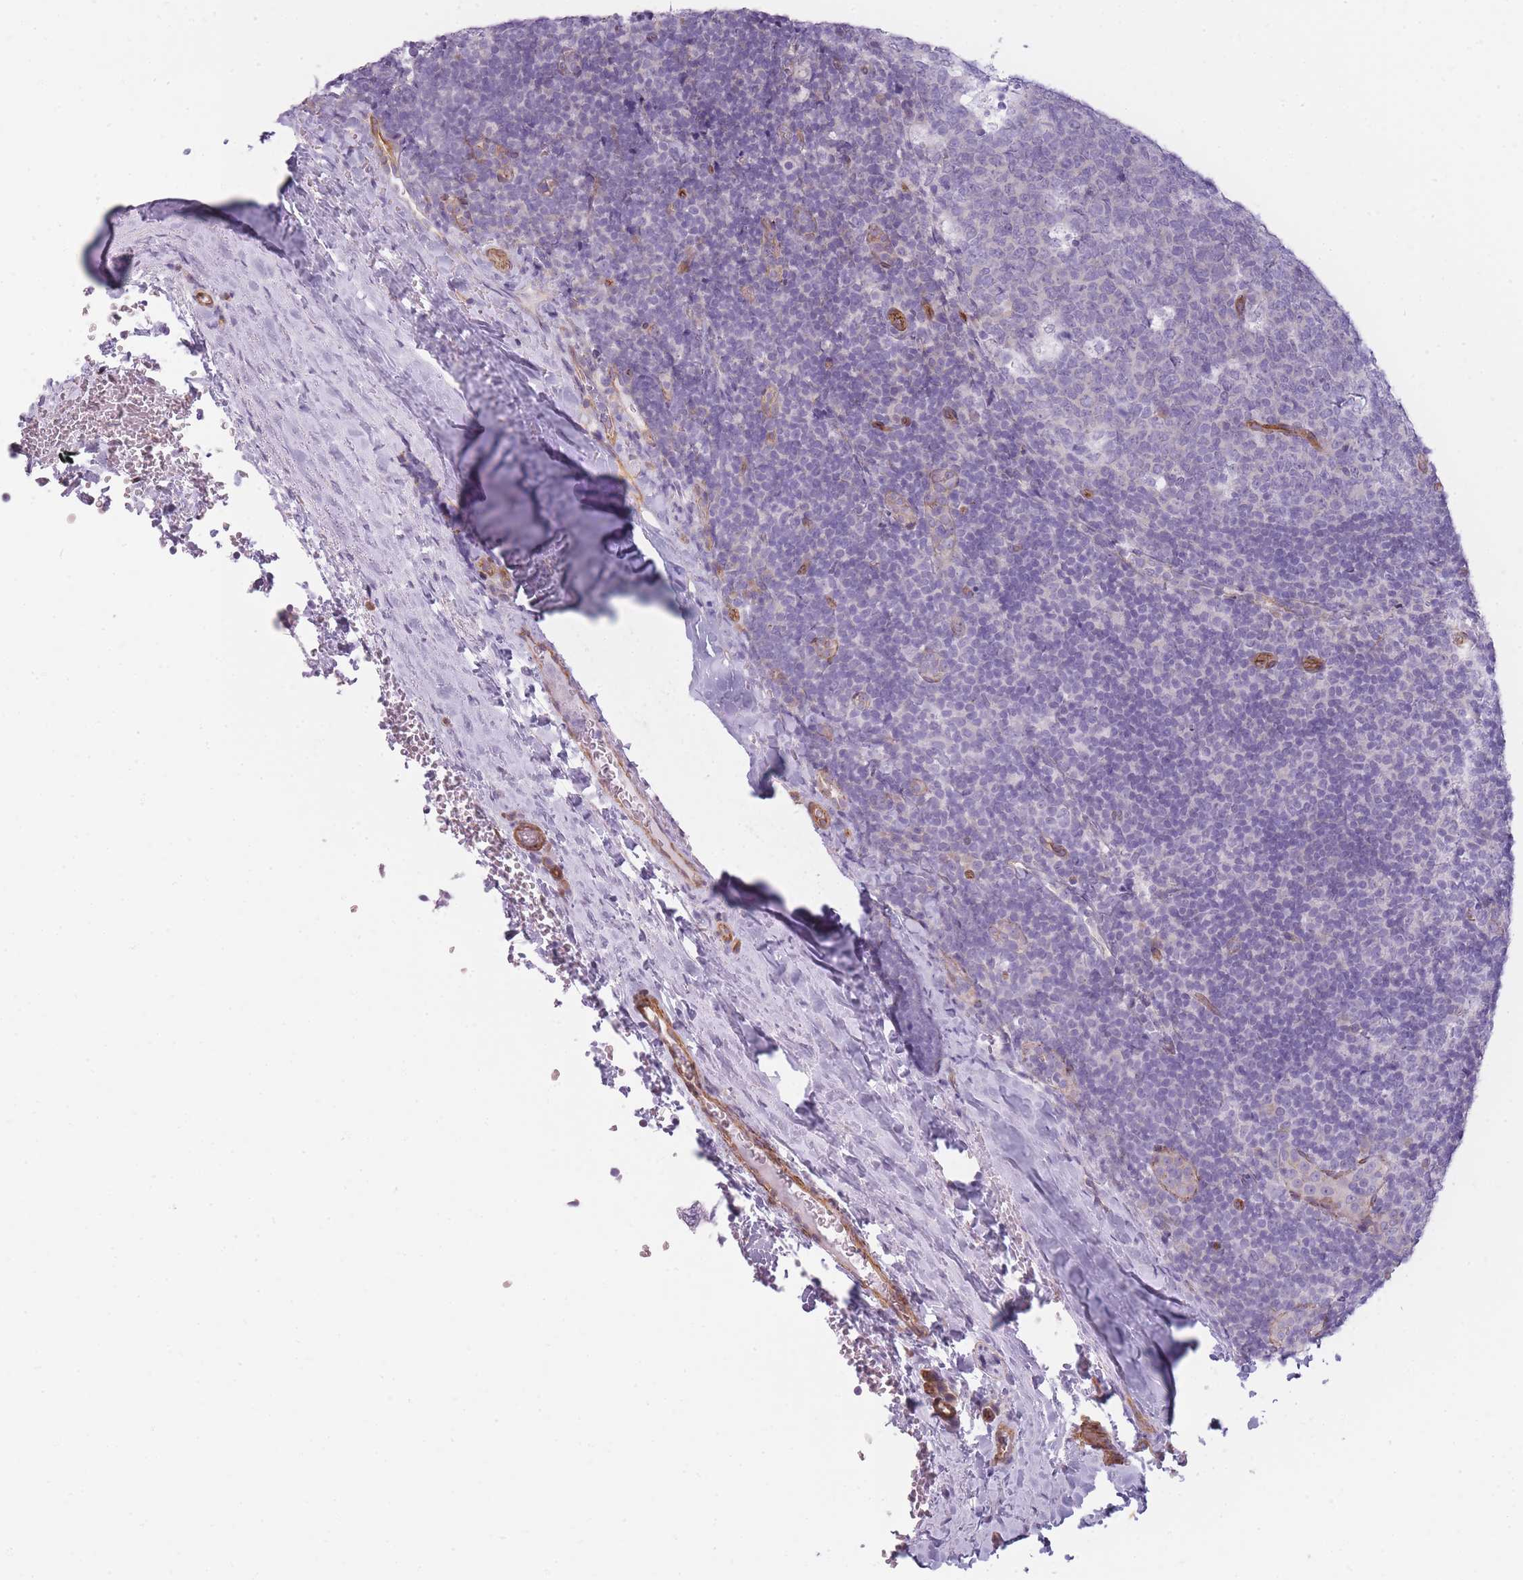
{"staining": {"intensity": "negative", "quantity": "none", "location": "none"}, "tissue": "tonsil", "cell_type": "Germinal center cells", "image_type": "normal", "snomed": [{"axis": "morphology", "description": "Normal tissue, NOS"}, {"axis": "topography", "description": "Tonsil"}], "caption": "High magnification brightfield microscopy of normal tonsil stained with DAB (brown) and counterstained with hematoxylin (blue): germinal center cells show no significant staining.", "gene": "OR6B2", "patient": {"sex": "male", "age": 17}}